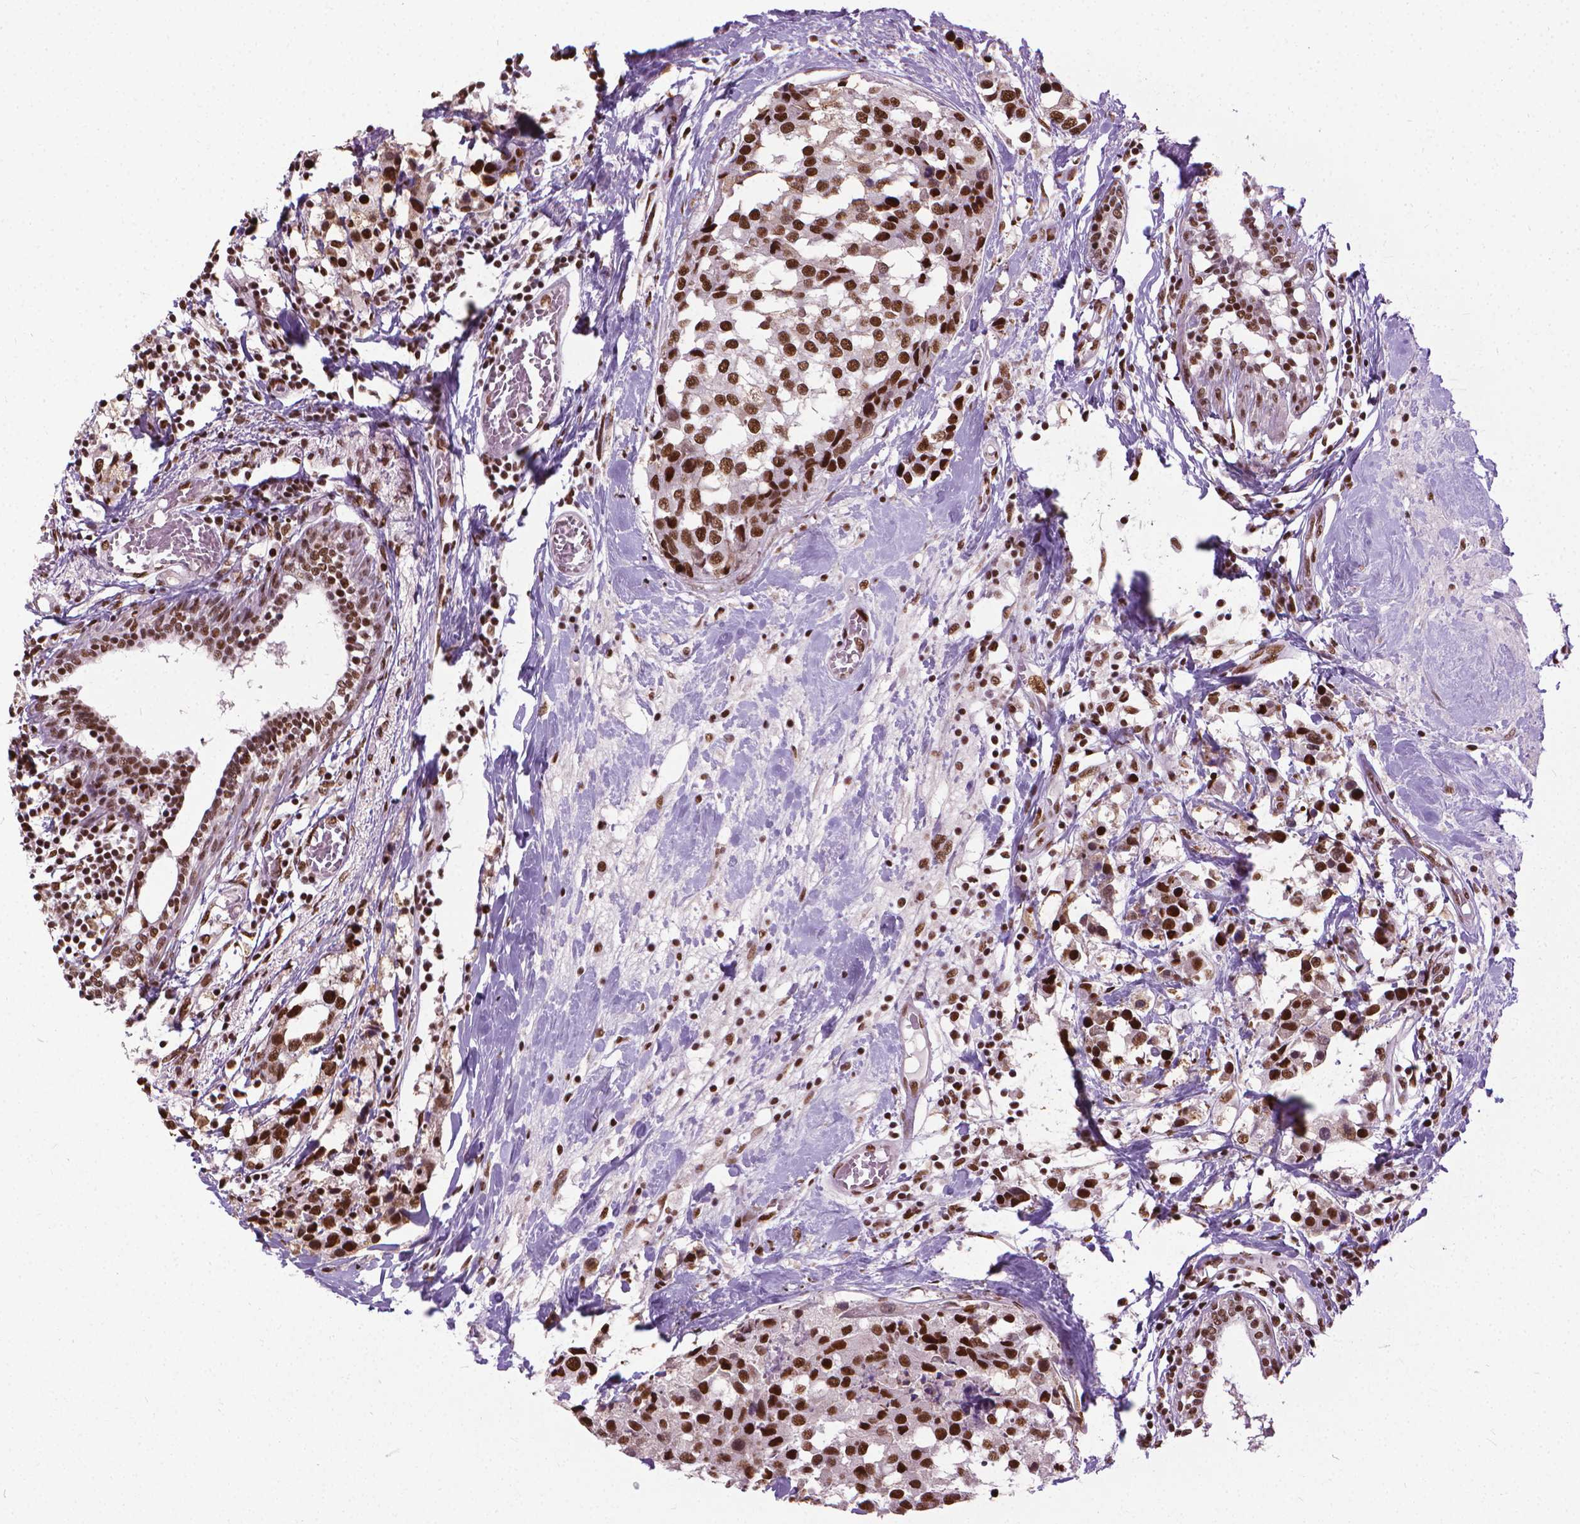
{"staining": {"intensity": "strong", "quantity": ">75%", "location": "nuclear"}, "tissue": "breast cancer", "cell_type": "Tumor cells", "image_type": "cancer", "snomed": [{"axis": "morphology", "description": "Lobular carcinoma"}, {"axis": "topography", "description": "Breast"}], "caption": "Protein staining of breast cancer tissue demonstrates strong nuclear positivity in about >75% of tumor cells.", "gene": "AKAP8", "patient": {"sex": "female", "age": 59}}